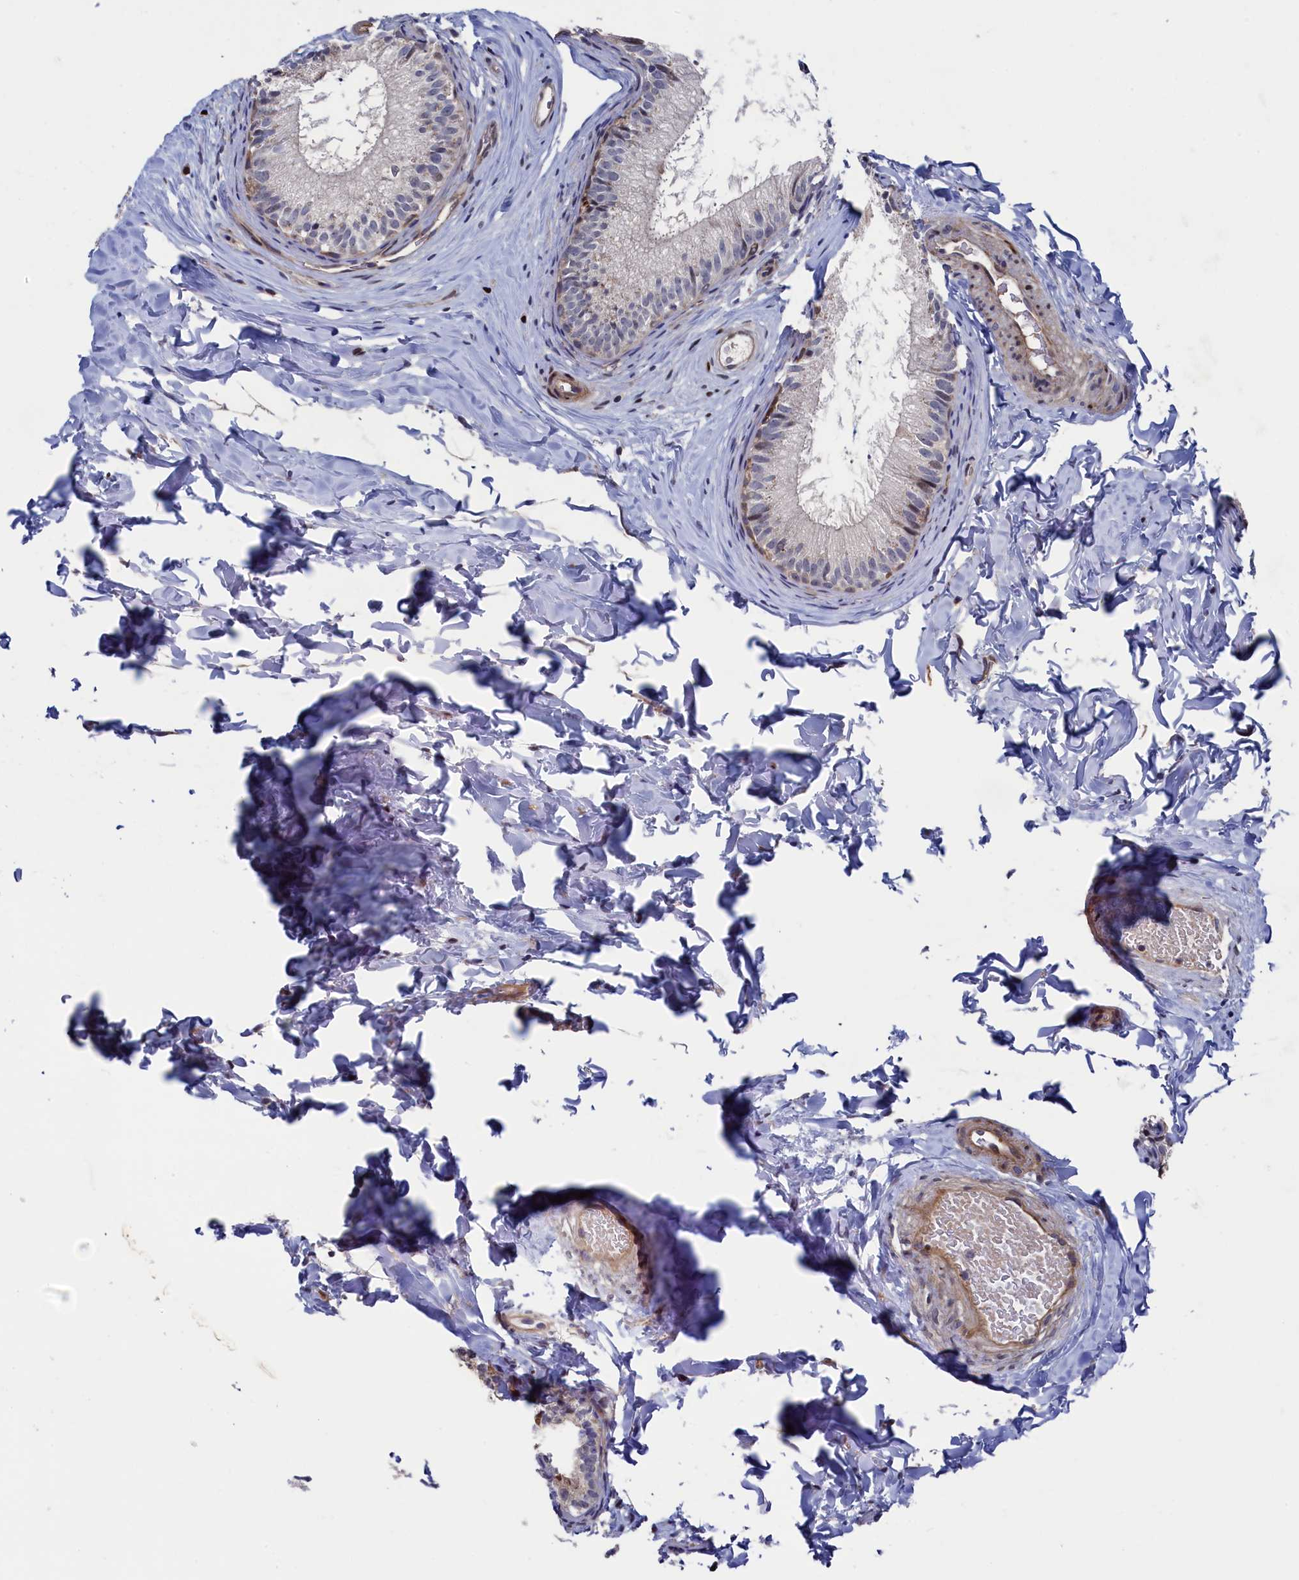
{"staining": {"intensity": "moderate", "quantity": "25%-75%", "location": "cytoplasmic/membranous"}, "tissue": "epididymis", "cell_type": "Glandular cells", "image_type": "normal", "snomed": [{"axis": "morphology", "description": "Normal tissue, NOS"}, {"axis": "topography", "description": "Epididymis"}], "caption": "A brown stain shows moderate cytoplasmic/membranous expression of a protein in glandular cells of normal epididymis. (Brightfield microscopy of DAB IHC at high magnification).", "gene": "ZNF891", "patient": {"sex": "male", "age": 34}}